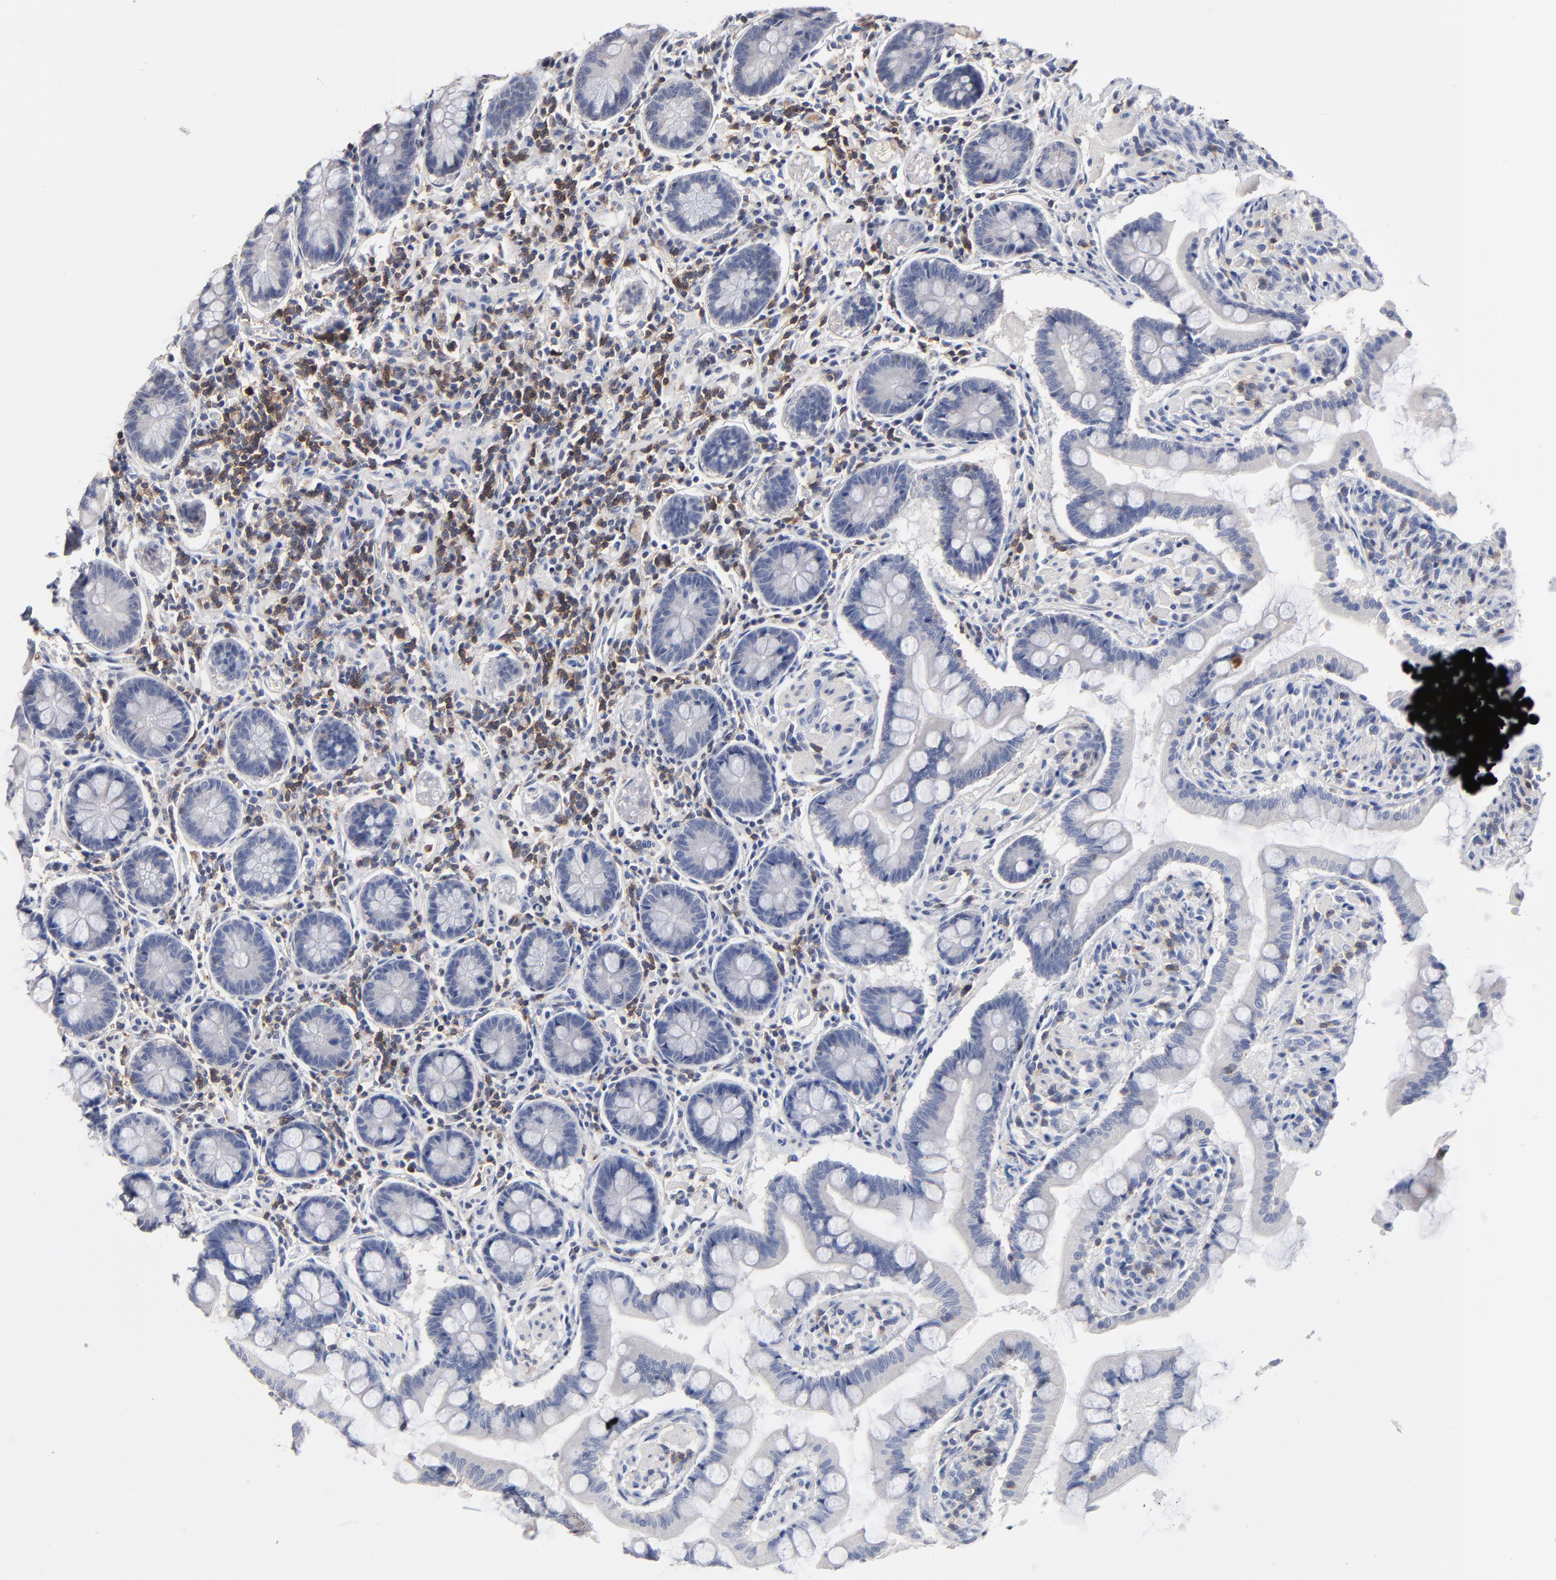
{"staining": {"intensity": "negative", "quantity": "none", "location": "none"}, "tissue": "small intestine", "cell_type": "Glandular cells", "image_type": "normal", "snomed": [{"axis": "morphology", "description": "Normal tissue, NOS"}, {"axis": "topography", "description": "Small intestine"}], "caption": "A histopathology image of small intestine stained for a protein displays no brown staining in glandular cells. The staining is performed using DAB brown chromogen with nuclei counter-stained in using hematoxylin.", "gene": "TRAT1", "patient": {"sex": "male", "age": 41}}